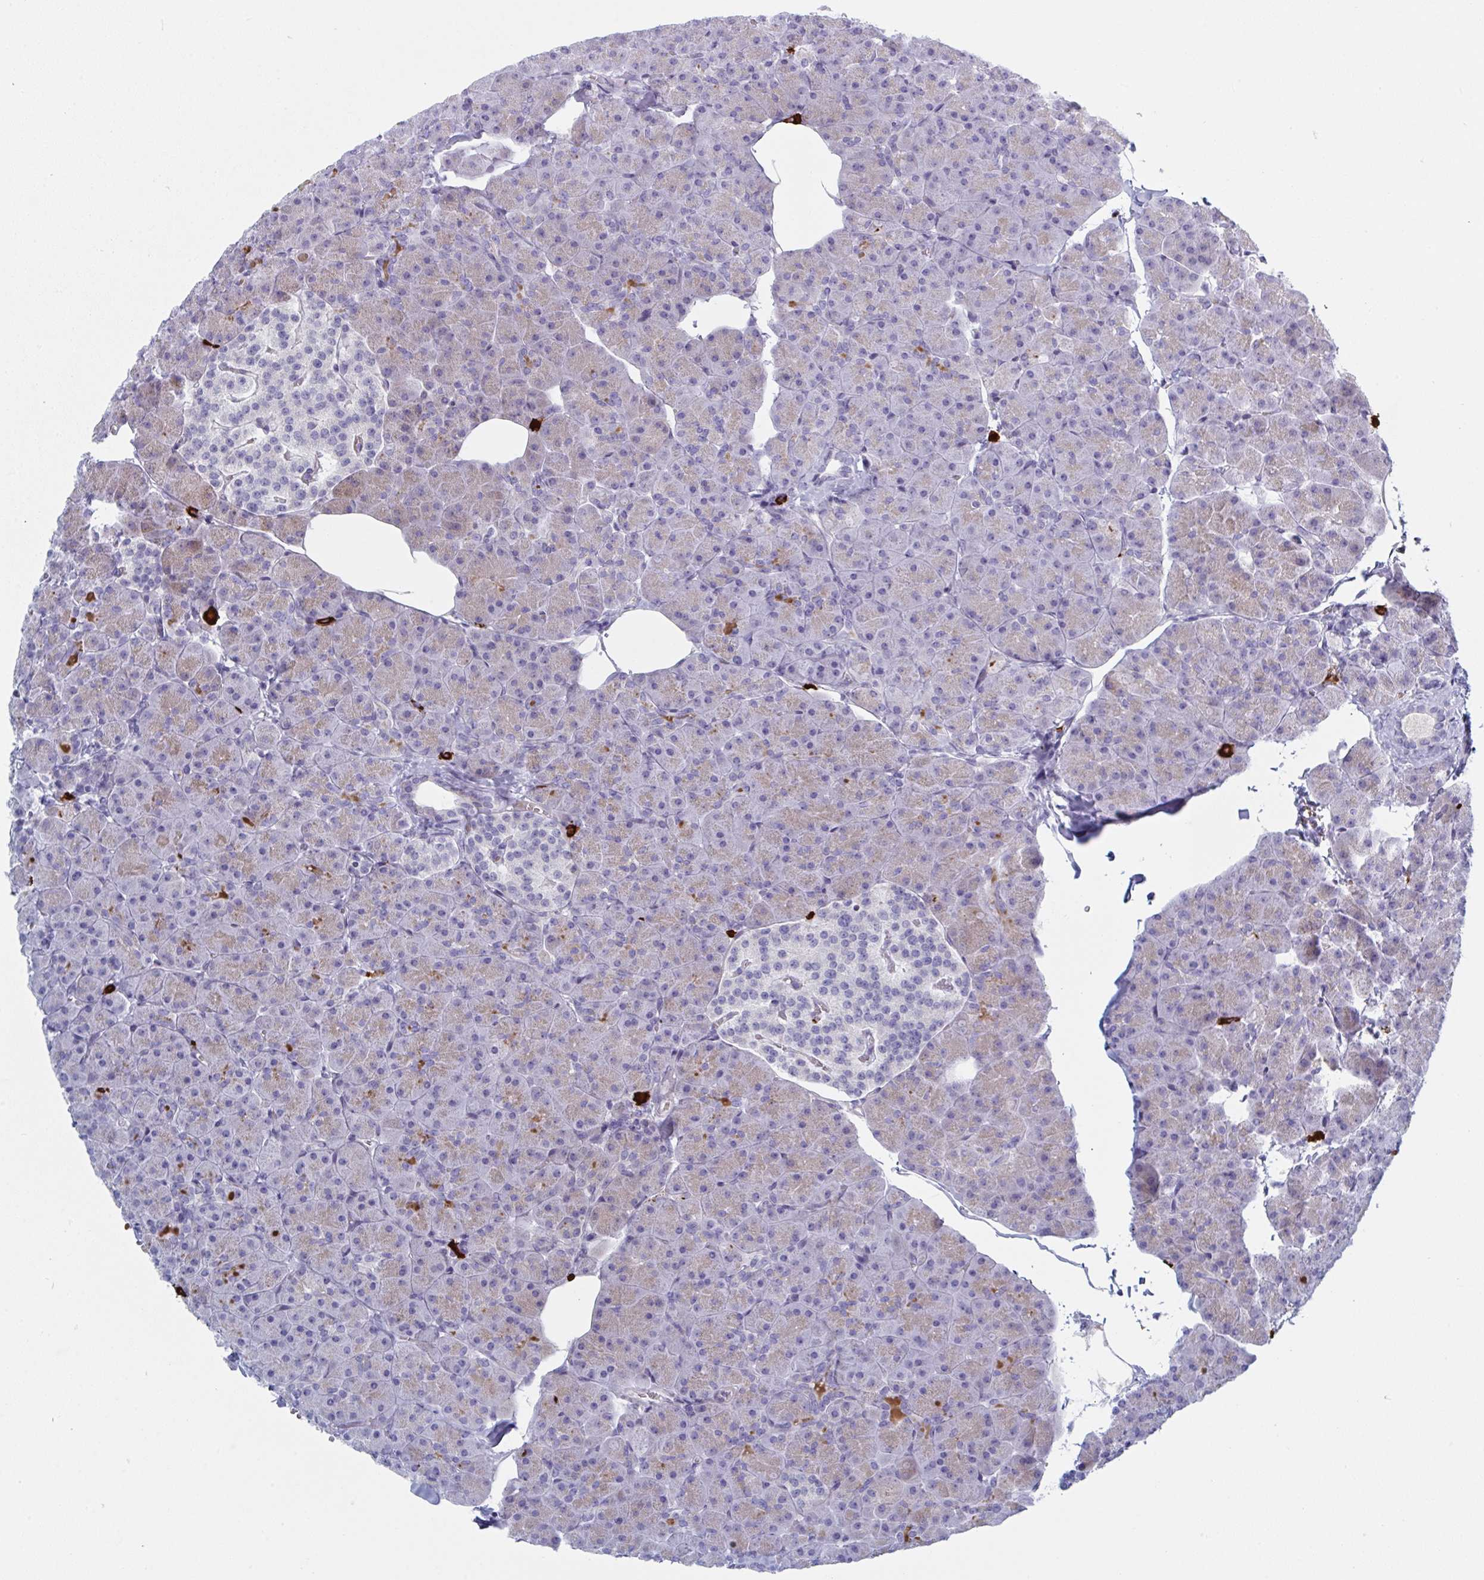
{"staining": {"intensity": "weak", "quantity": "25%-75%", "location": "cytoplasmic/membranous"}, "tissue": "pancreas", "cell_type": "Exocrine glandular cells", "image_type": "normal", "snomed": [{"axis": "morphology", "description": "Normal tissue, NOS"}, {"axis": "topography", "description": "Pancreas"}], "caption": "Immunohistochemical staining of normal pancreas exhibits 25%-75% levels of weak cytoplasmic/membranous protein positivity in about 25%-75% of exocrine glandular cells. The staining is performed using DAB (3,3'-diaminobenzidine) brown chromogen to label protein expression. The nuclei are counter-stained blue using hematoxylin.", "gene": "ZNF684", "patient": {"sex": "male", "age": 35}}